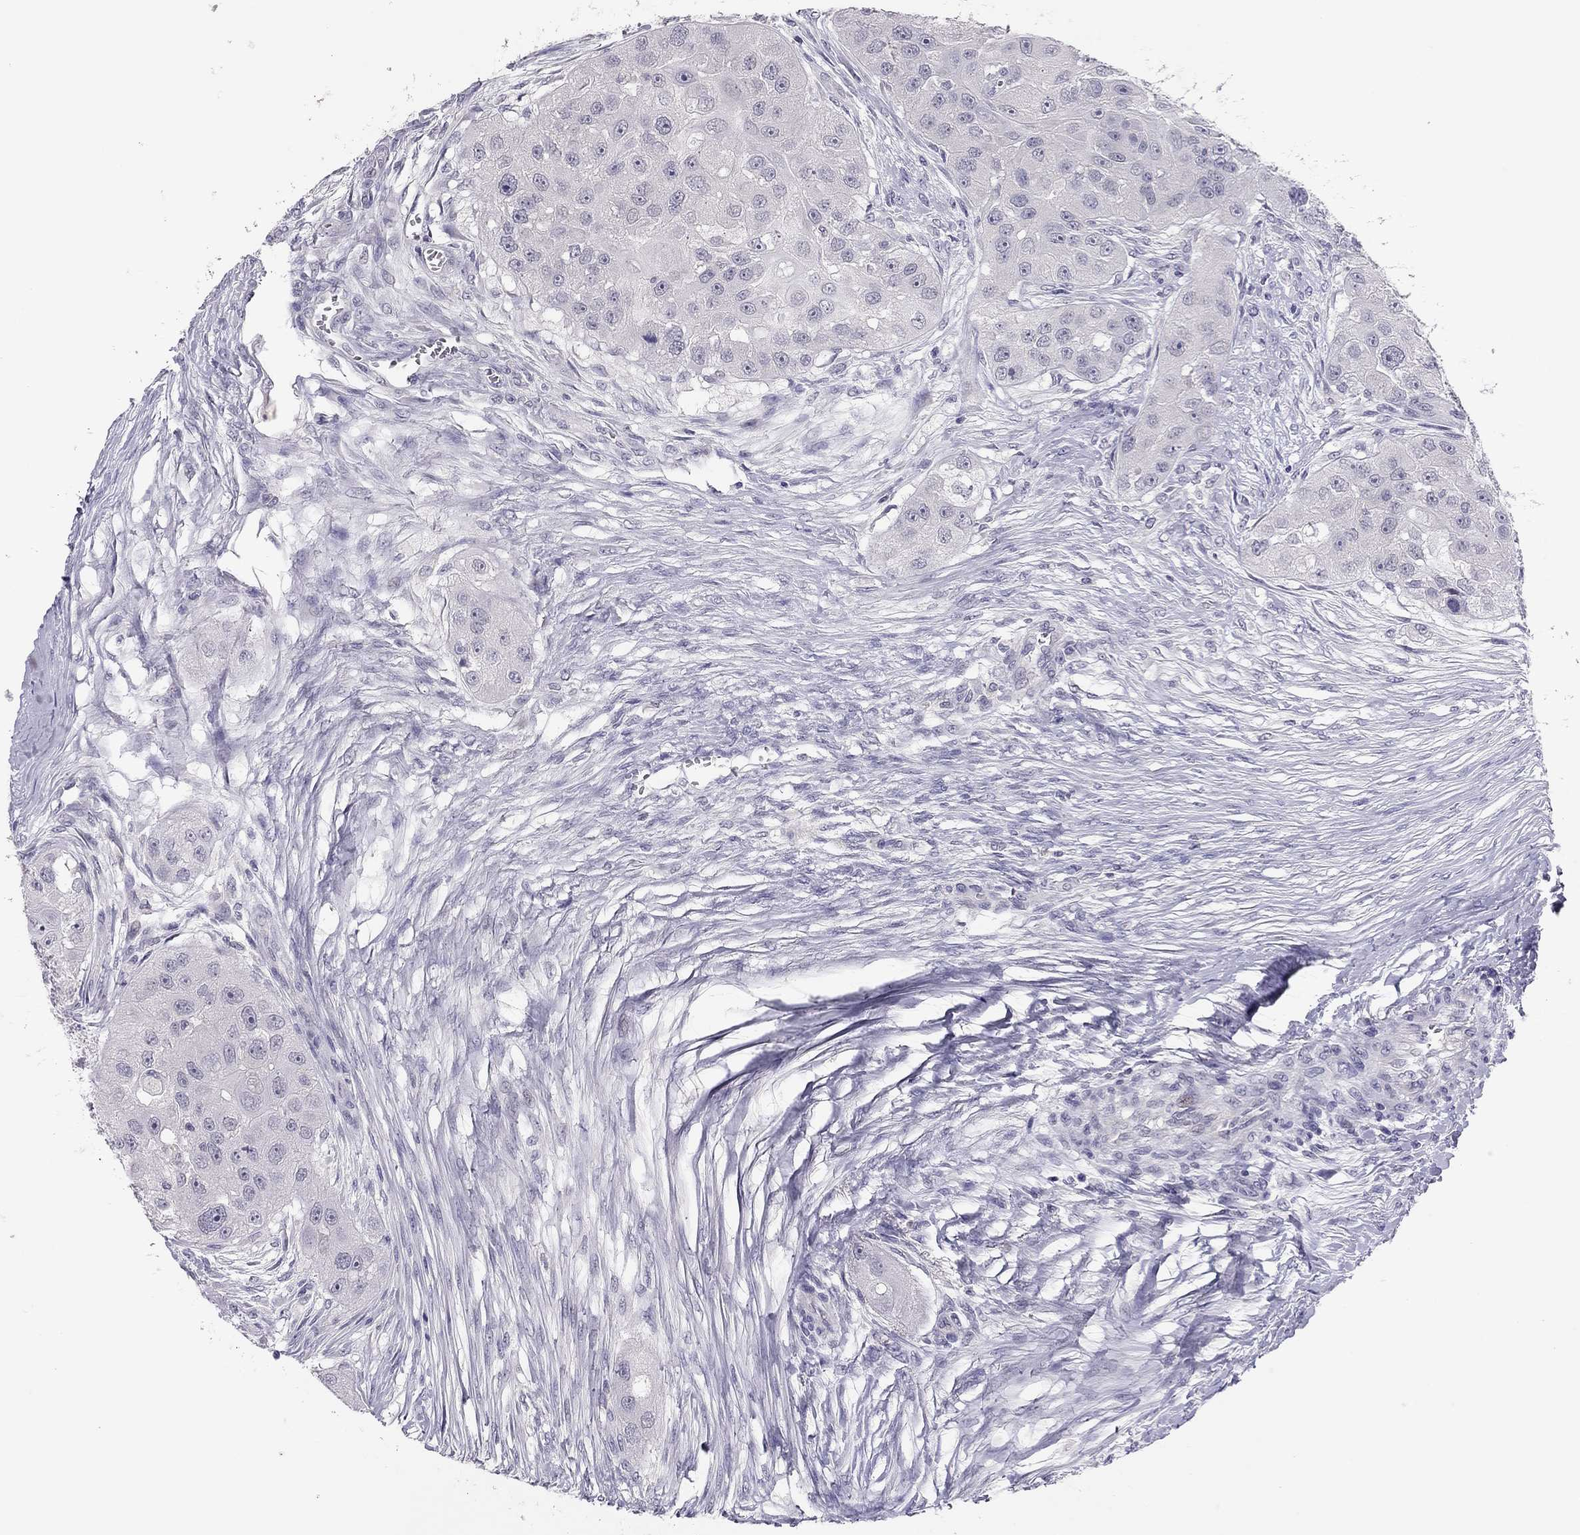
{"staining": {"intensity": "negative", "quantity": "none", "location": "none"}, "tissue": "head and neck cancer", "cell_type": "Tumor cells", "image_type": "cancer", "snomed": [{"axis": "morphology", "description": "Normal tissue, NOS"}, {"axis": "morphology", "description": "Squamous cell carcinoma, NOS"}, {"axis": "topography", "description": "Skeletal muscle"}, {"axis": "topography", "description": "Head-Neck"}], "caption": "An immunohistochemistry micrograph of head and neck cancer is shown. There is no staining in tumor cells of head and neck cancer. The staining is performed using DAB brown chromogen with nuclei counter-stained in using hematoxylin.", "gene": "ADORA2A", "patient": {"sex": "male", "age": 51}}